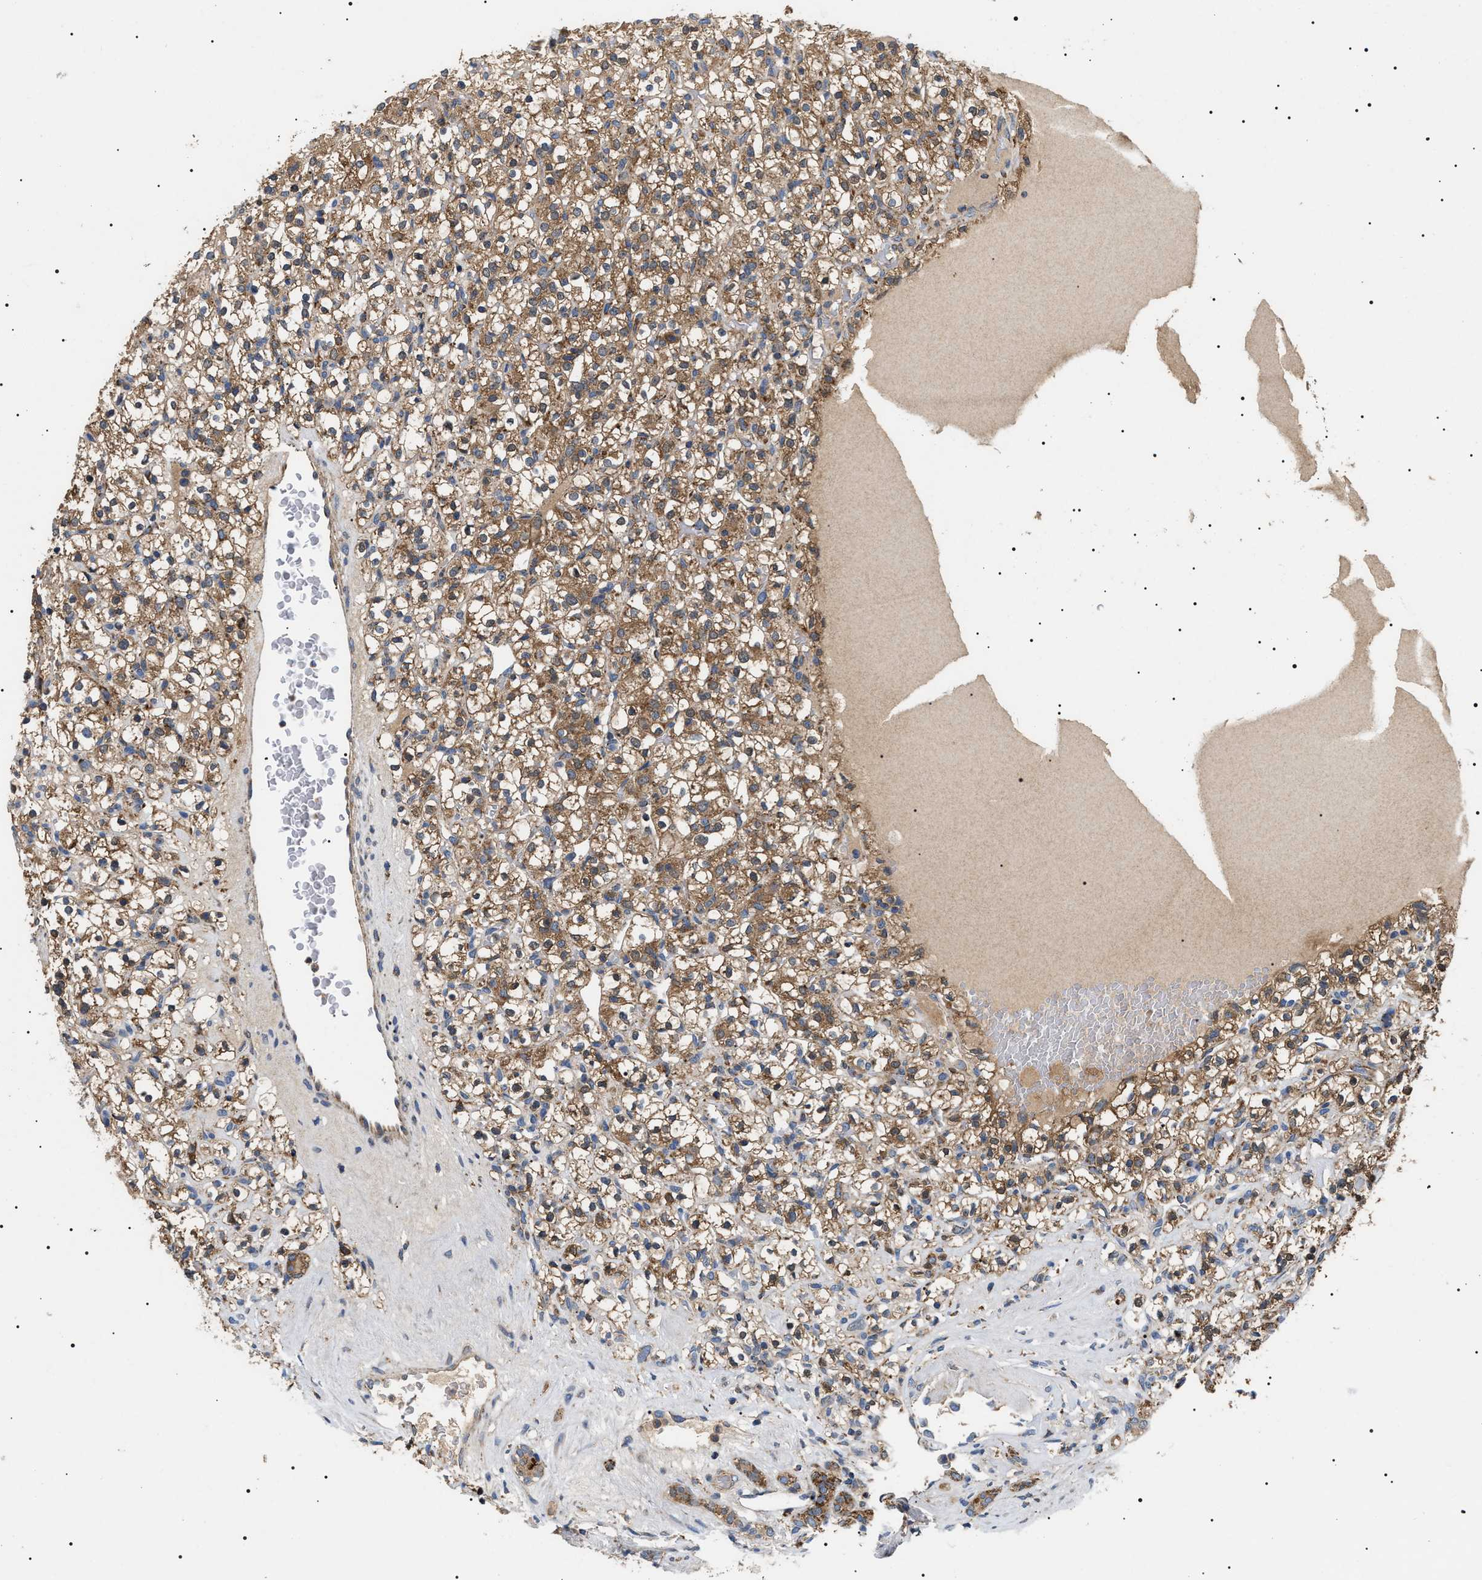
{"staining": {"intensity": "moderate", "quantity": ">75%", "location": "cytoplasmic/membranous"}, "tissue": "renal cancer", "cell_type": "Tumor cells", "image_type": "cancer", "snomed": [{"axis": "morphology", "description": "Normal tissue, NOS"}, {"axis": "morphology", "description": "Adenocarcinoma, NOS"}, {"axis": "topography", "description": "Kidney"}], "caption": "Renal cancer was stained to show a protein in brown. There is medium levels of moderate cytoplasmic/membranous staining in about >75% of tumor cells.", "gene": "OXSM", "patient": {"sex": "female", "age": 72}}